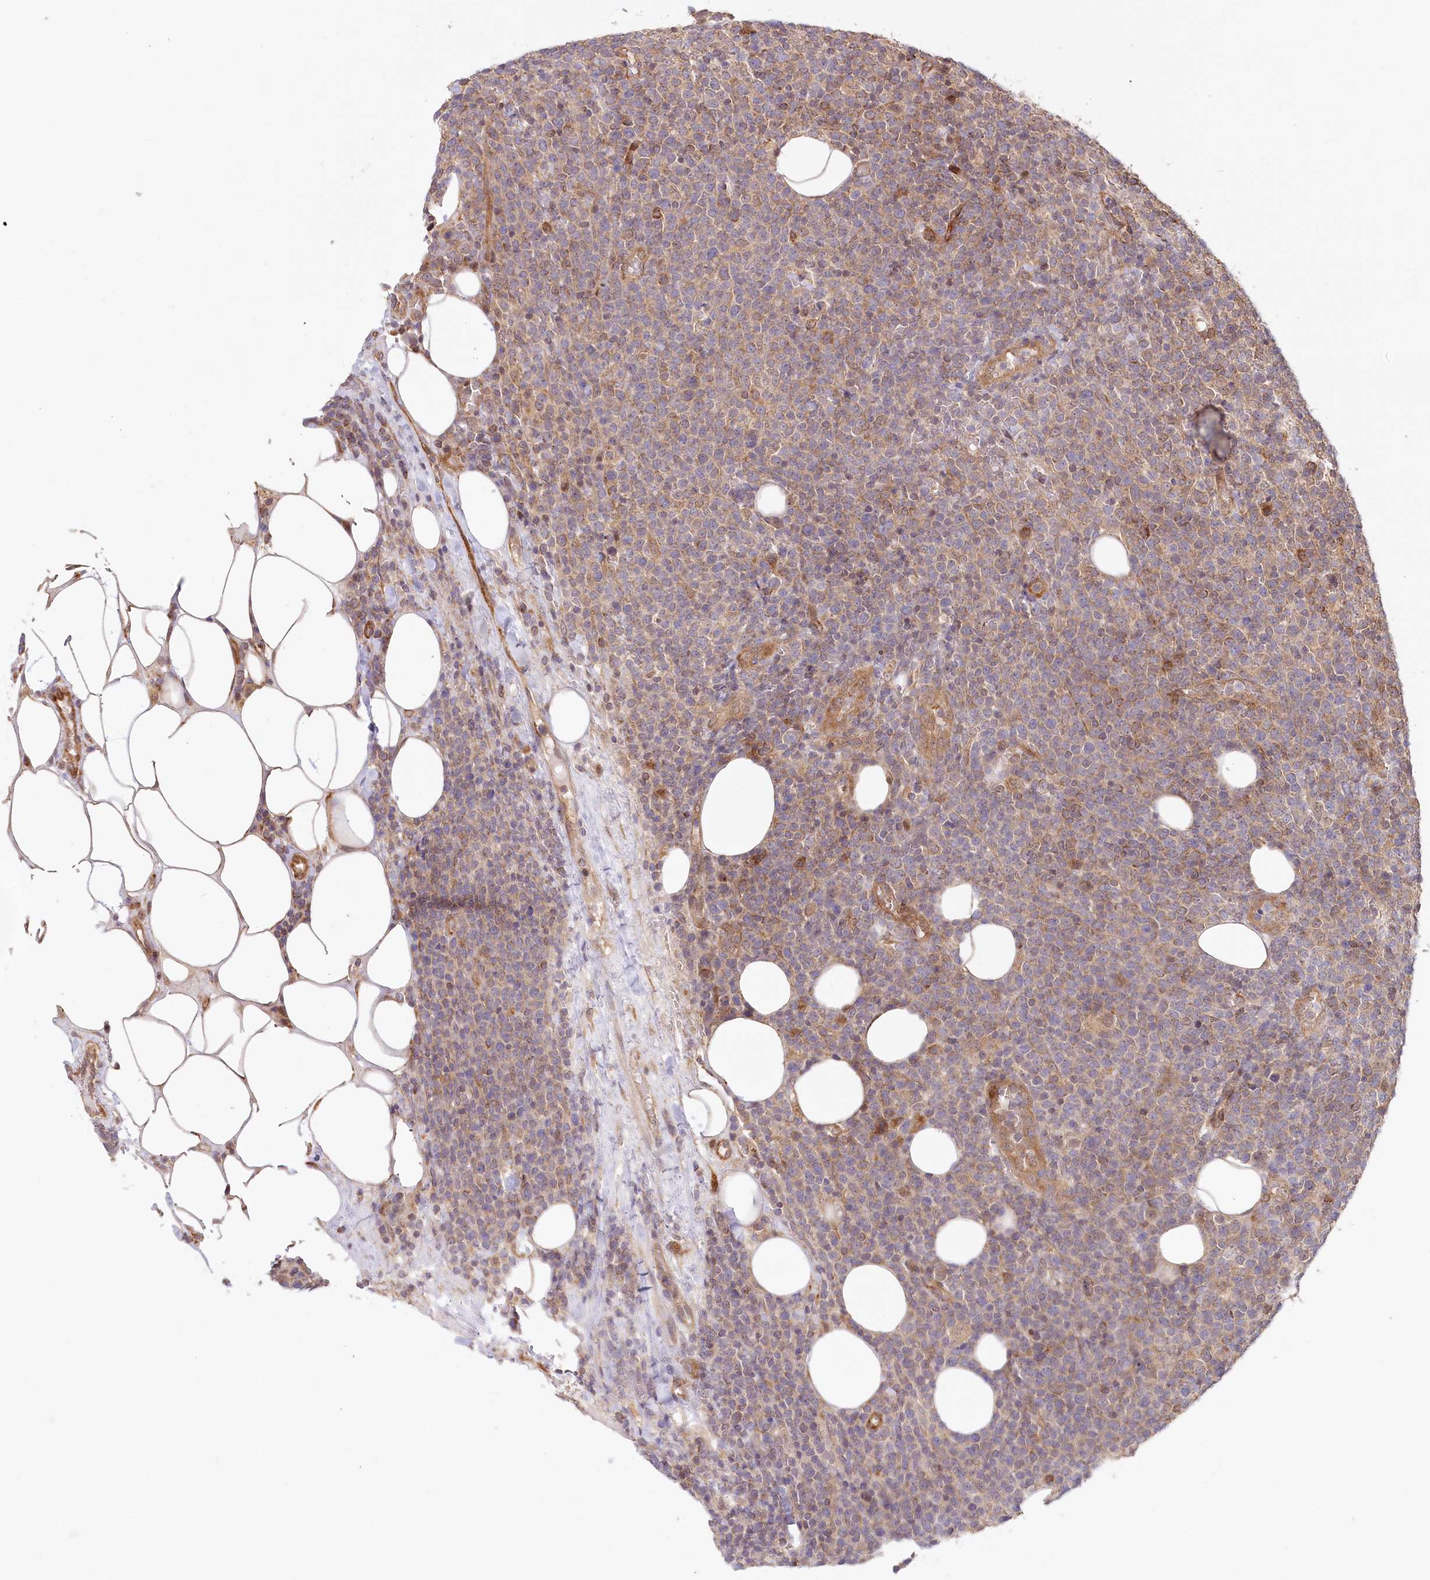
{"staining": {"intensity": "moderate", "quantity": "25%-75%", "location": "cytoplasmic/membranous"}, "tissue": "lymphoma", "cell_type": "Tumor cells", "image_type": "cancer", "snomed": [{"axis": "morphology", "description": "Malignant lymphoma, non-Hodgkin's type, High grade"}, {"axis": "topography", "description": "Lymph node"}], "caption": "IHC photomicrograph of neoplastic tissue: human malignant lymphoma, non-Hodgkin's type (high-grade) stained using IHC reveals medium levels of moderate protein expression localized specifically in the cytoplasmic/membranous of tumor cells, appearing as a cytoplasmic/membranous brown color.", "gene": "CEP70", "patient": {"sex": "male", "age": 61}}